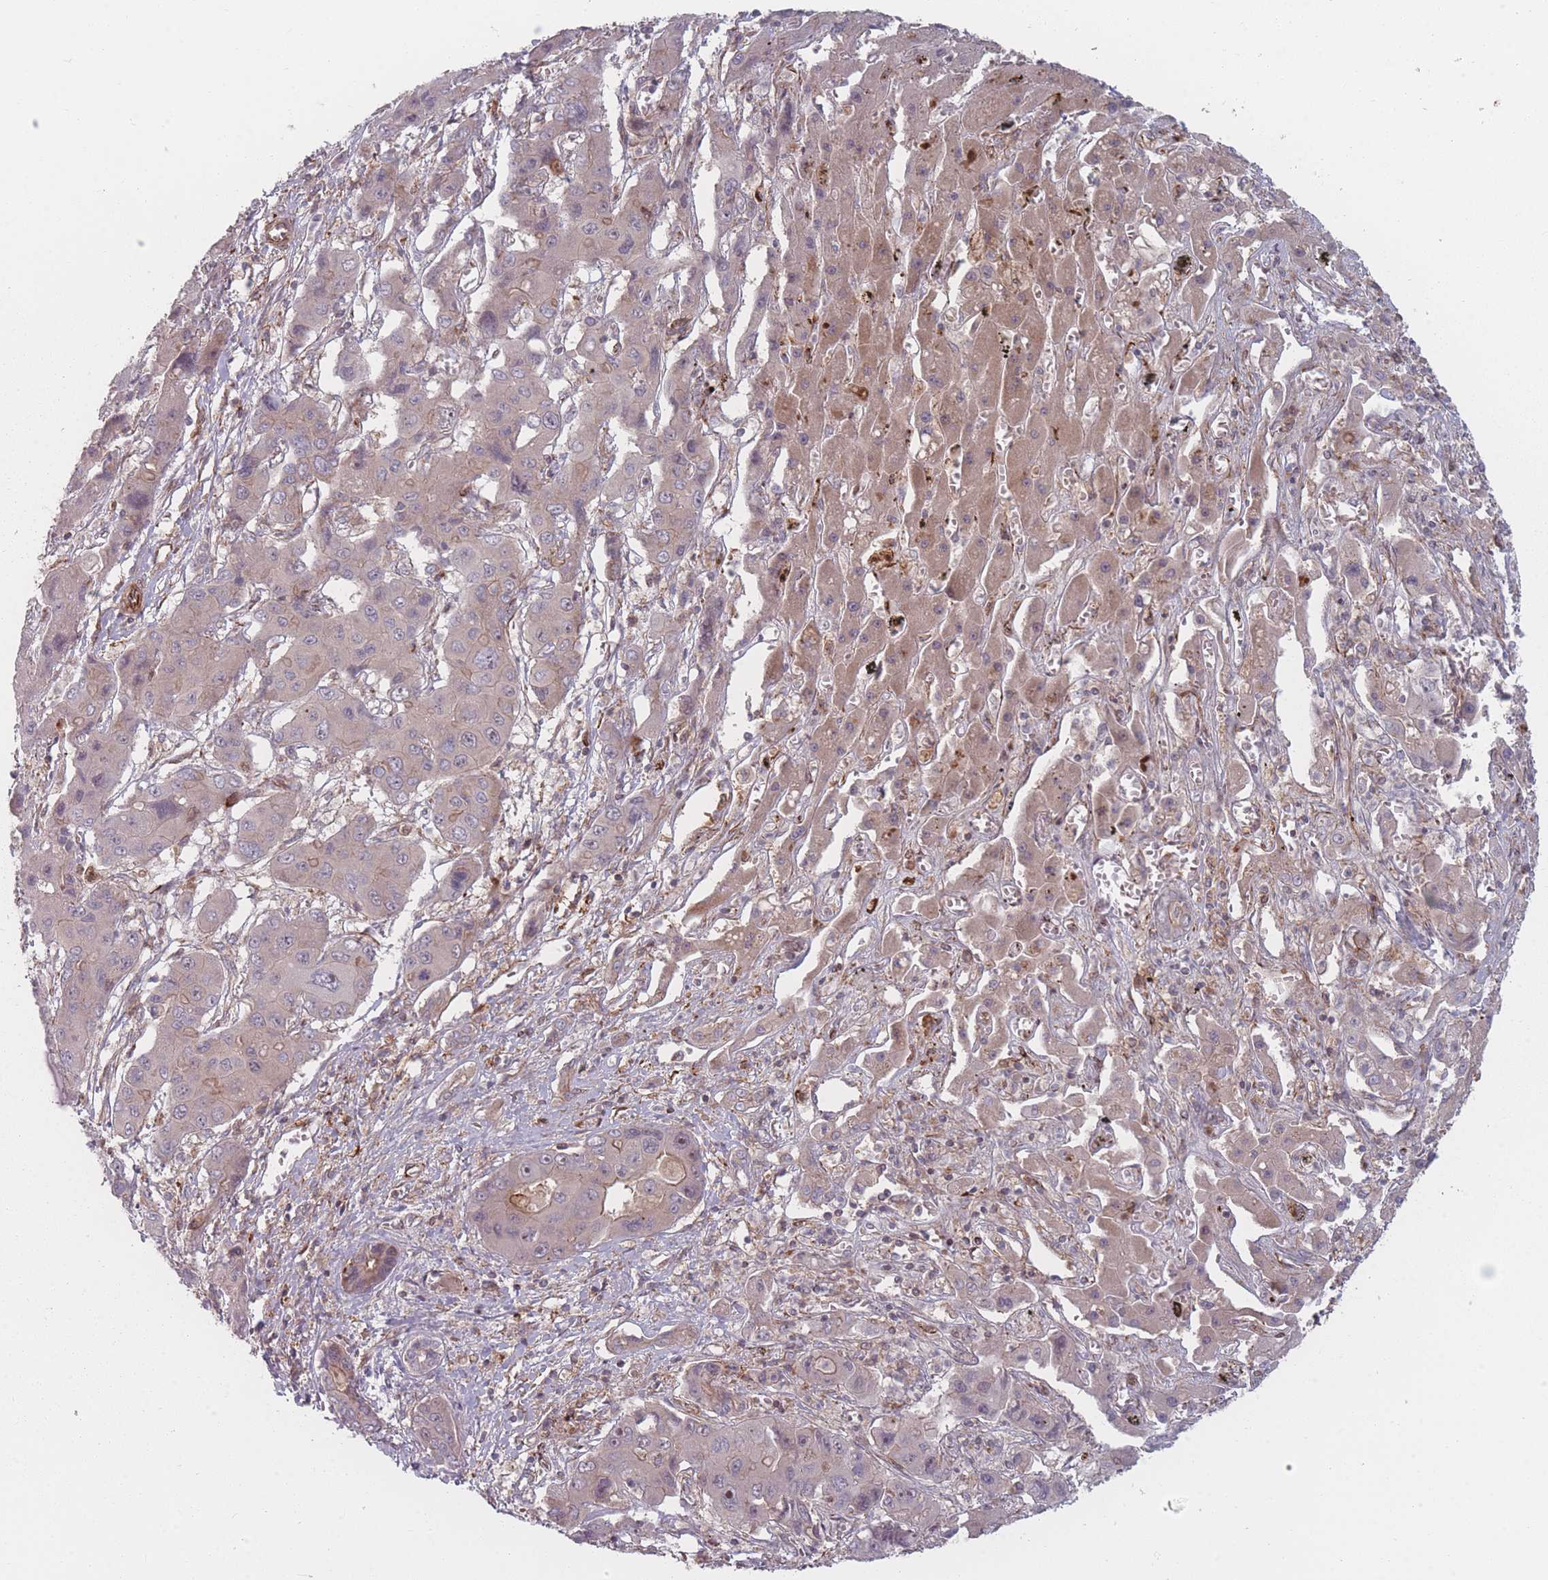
{"staining": {"intensity": "weak", "quantity": "<25%", "location": "cytoplasmic/membranous"}, "tissue": "liver cancer", "cell_type": "Tumor cells", "image_type": "cancer", "snomed": [{"axis": "morphology", "description": "Cholangiocarcinoma"}, {"axis": "topography", "description": "Liver"}], "caption": "DAB (3,3'-diaminobenzidine) immunohistochemical staining of human liver cholangiocarcinoma reveals no significant positivity in tumor cells. (DAB immunohistochemistry (IHC) visualized using brightfield microscopy, high magnification).", "gene": "EEF1AKMT2", "patient": {"sex": "male", "age": 67}}